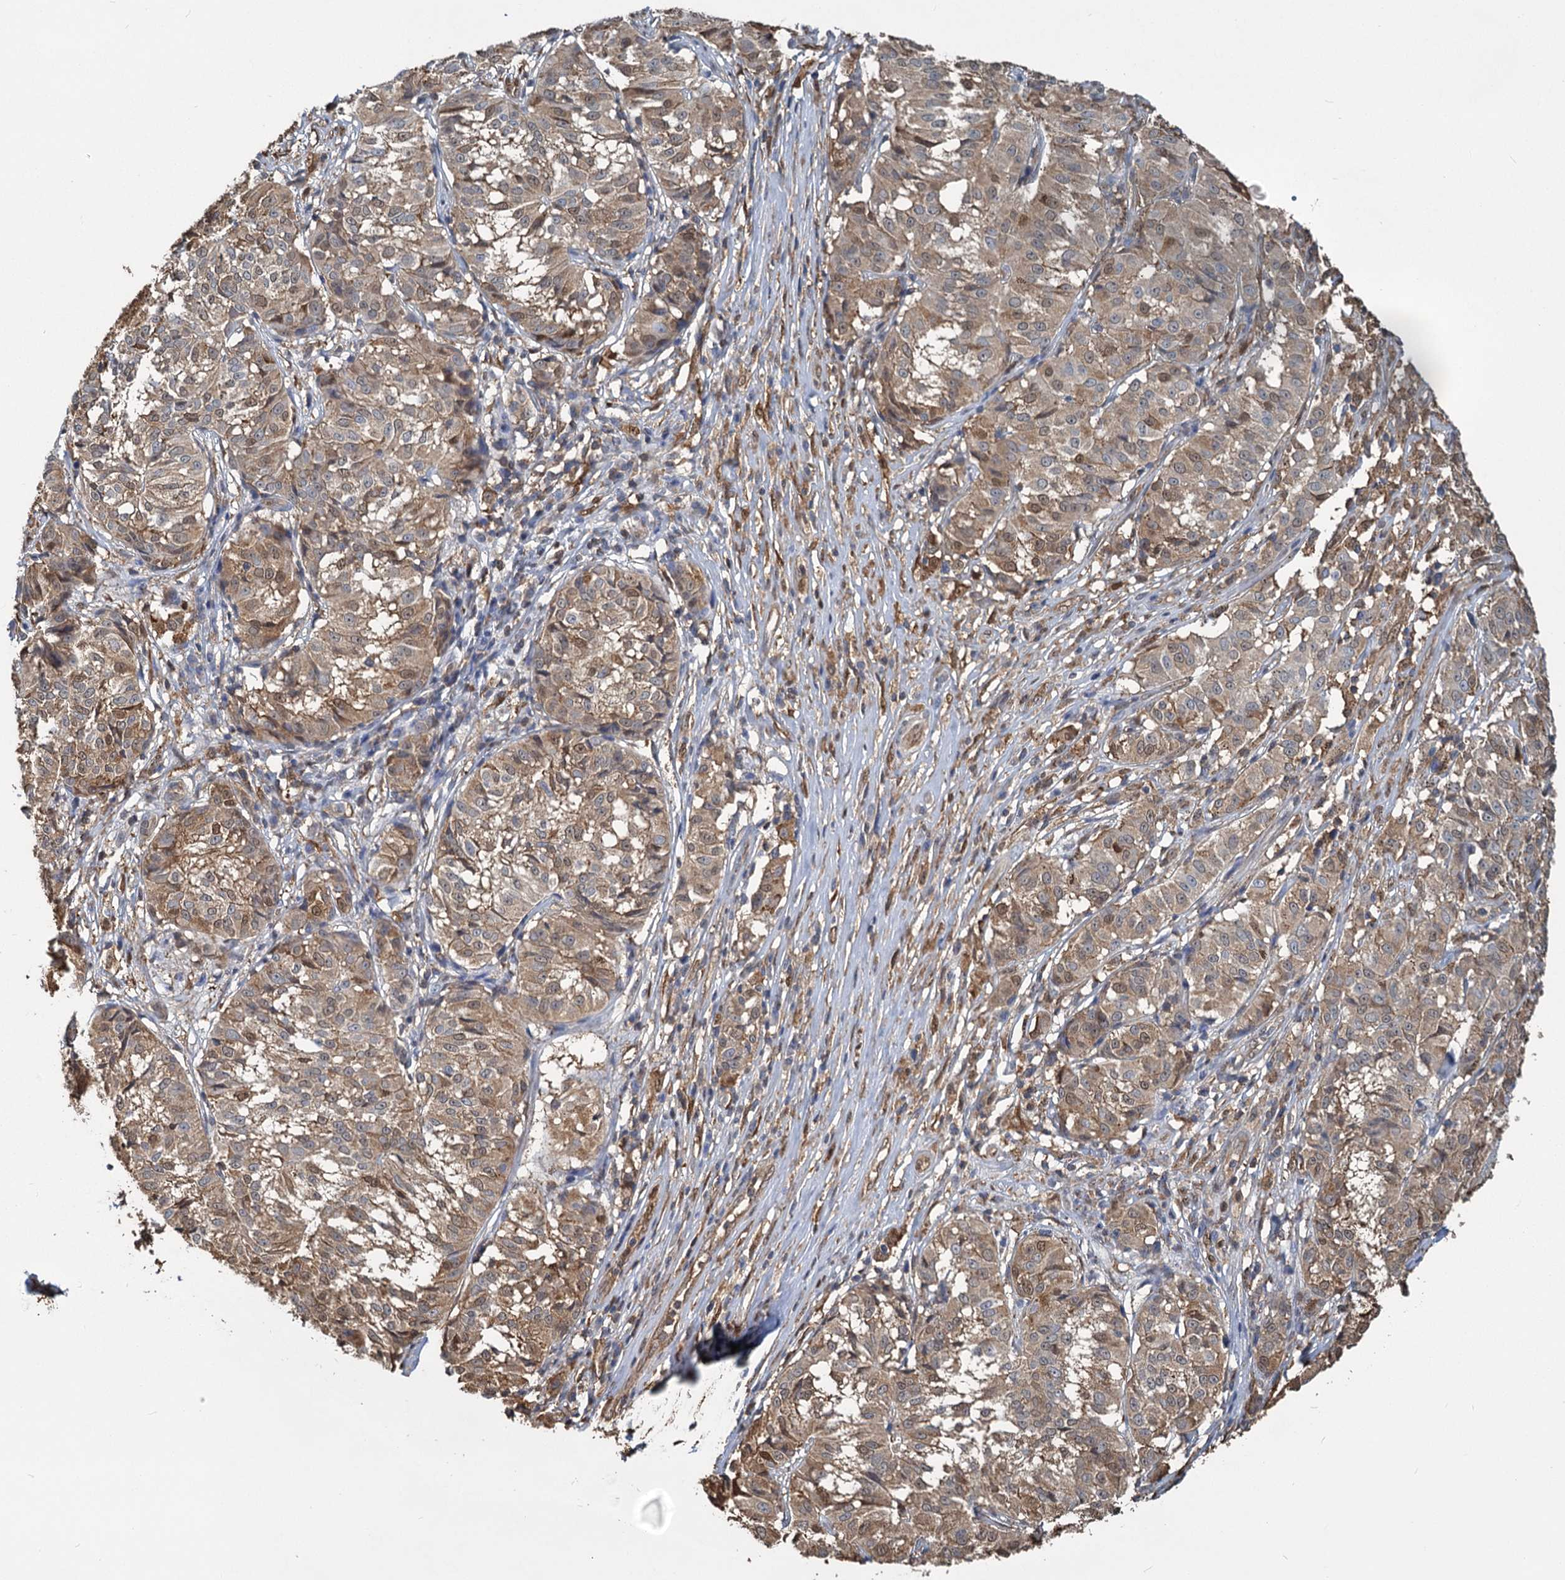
{"staining": {"intensity": "weak", "quantity": ">75%", "location": "cytoplasmic/membranous,nuclear"}, "tissue": "melanoma", "cell_type": "Tumor cells", "image_type": "cancer", "snomed": [{"axis": "morphology", "description": "Malignant melanoma, NOS"}, {"axis": "topography", "description": "Skin"}], "caption": "Immunohistochemistry (IHC) of melanoma exhibits low levels of weak cytoplasmic/membranous and nuclear expression in about >75% of tumor cells. (brown staining indicates protein expression, while blue staining denotes nuclei).", "gene": "S100A6", "patient": {"sex": "female", "age": 72}}